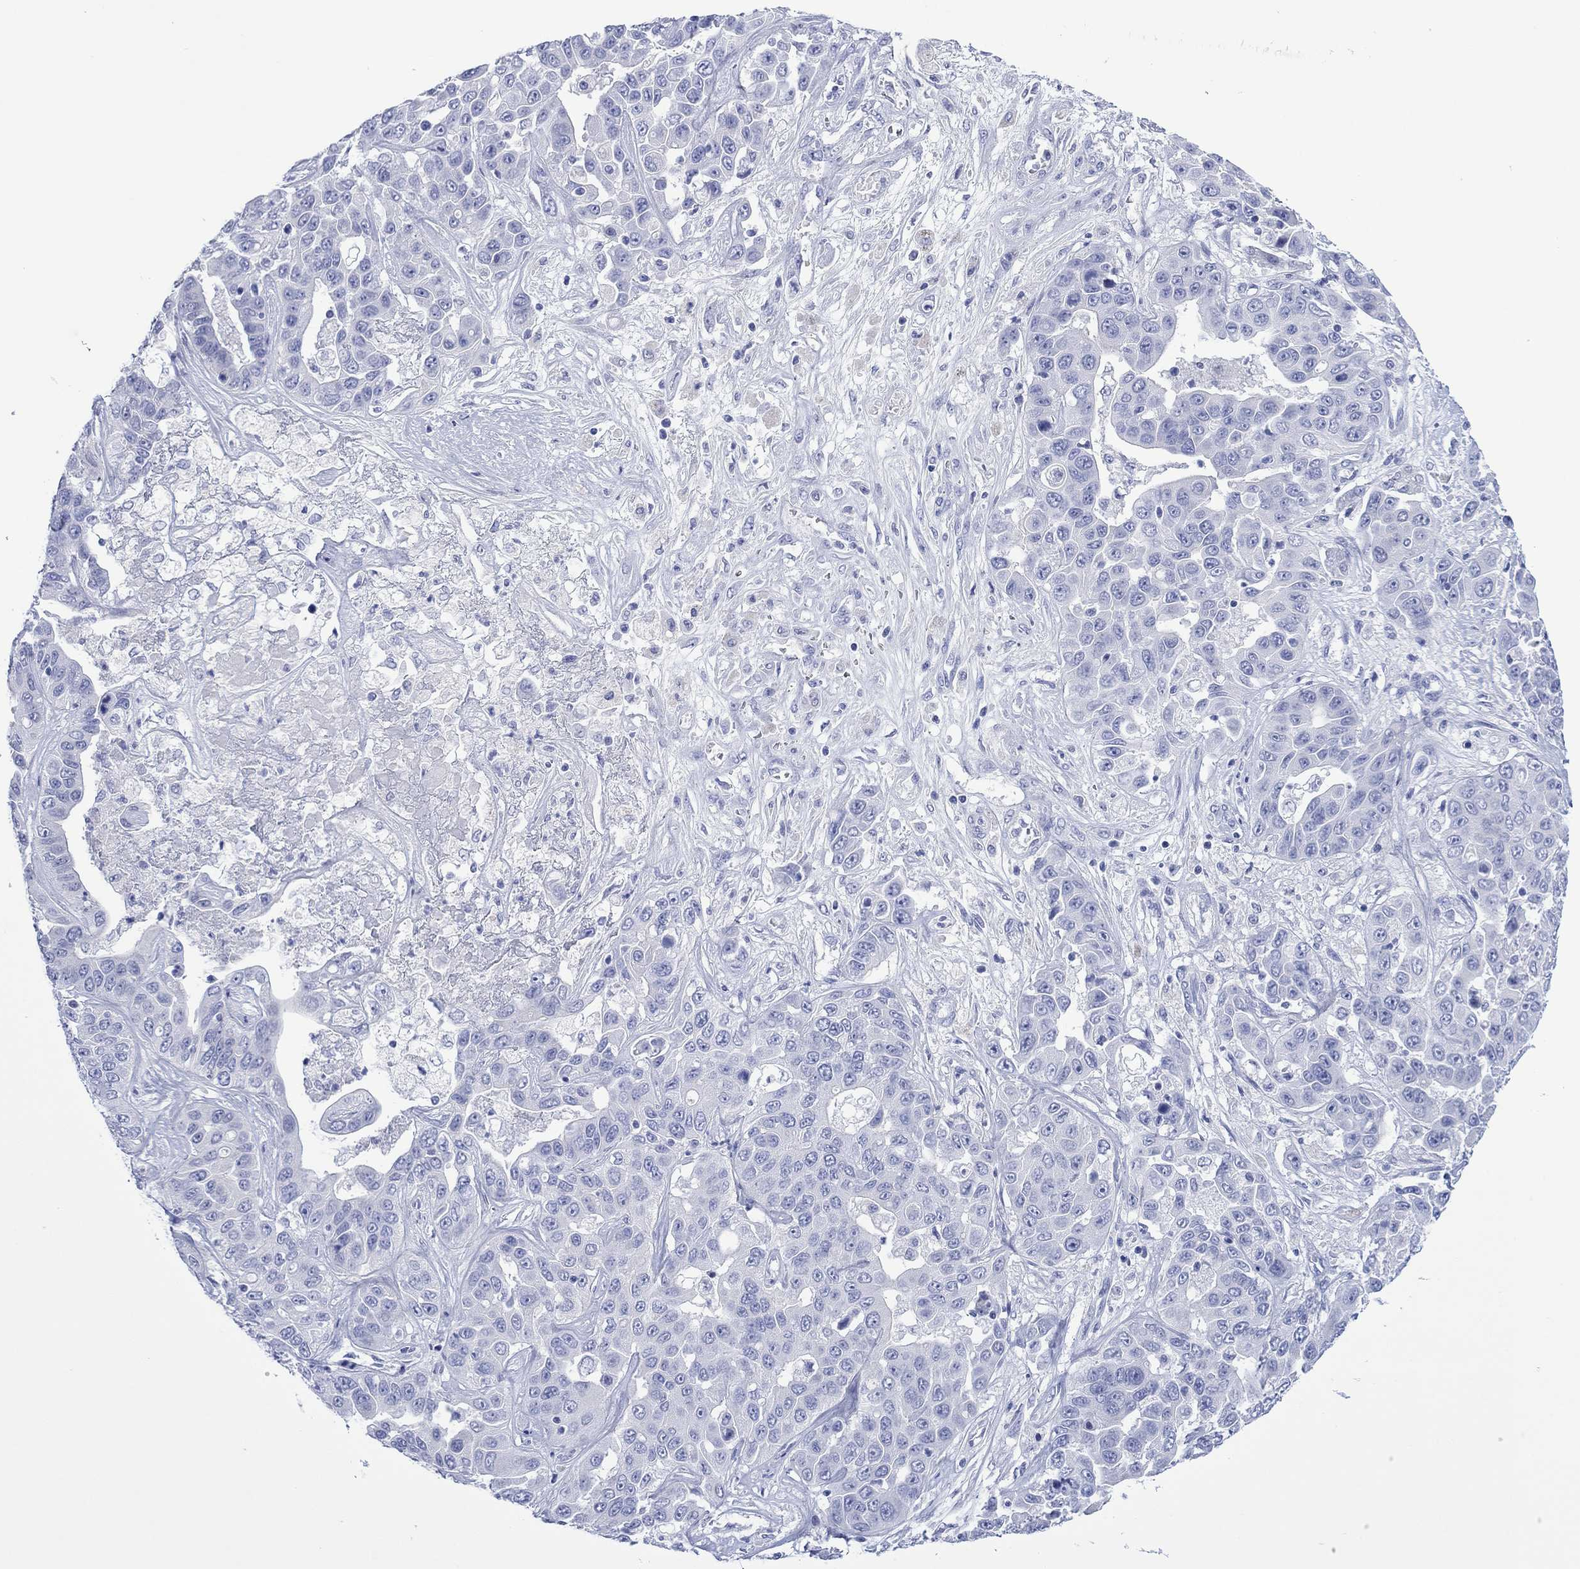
{"staining": {"intensity": "negative", "quantity": "none", "location": "none"}, "tissue": "liver cancer", "cell_type": "Tumor cells", "image_type": "cancer", "snomed": [{"axis": "morphology", "description": "Cholangiocarcinoma"}, {"axis": "topography", "description": "Liver"}], "caption": "This is an immunohistochemistry (IHC) image of liver cancer (cholangiocarcinoma). There is no expression in tumor cells.", "gene": "MLANA", "patient": {"sex": "female", "age": 52}}